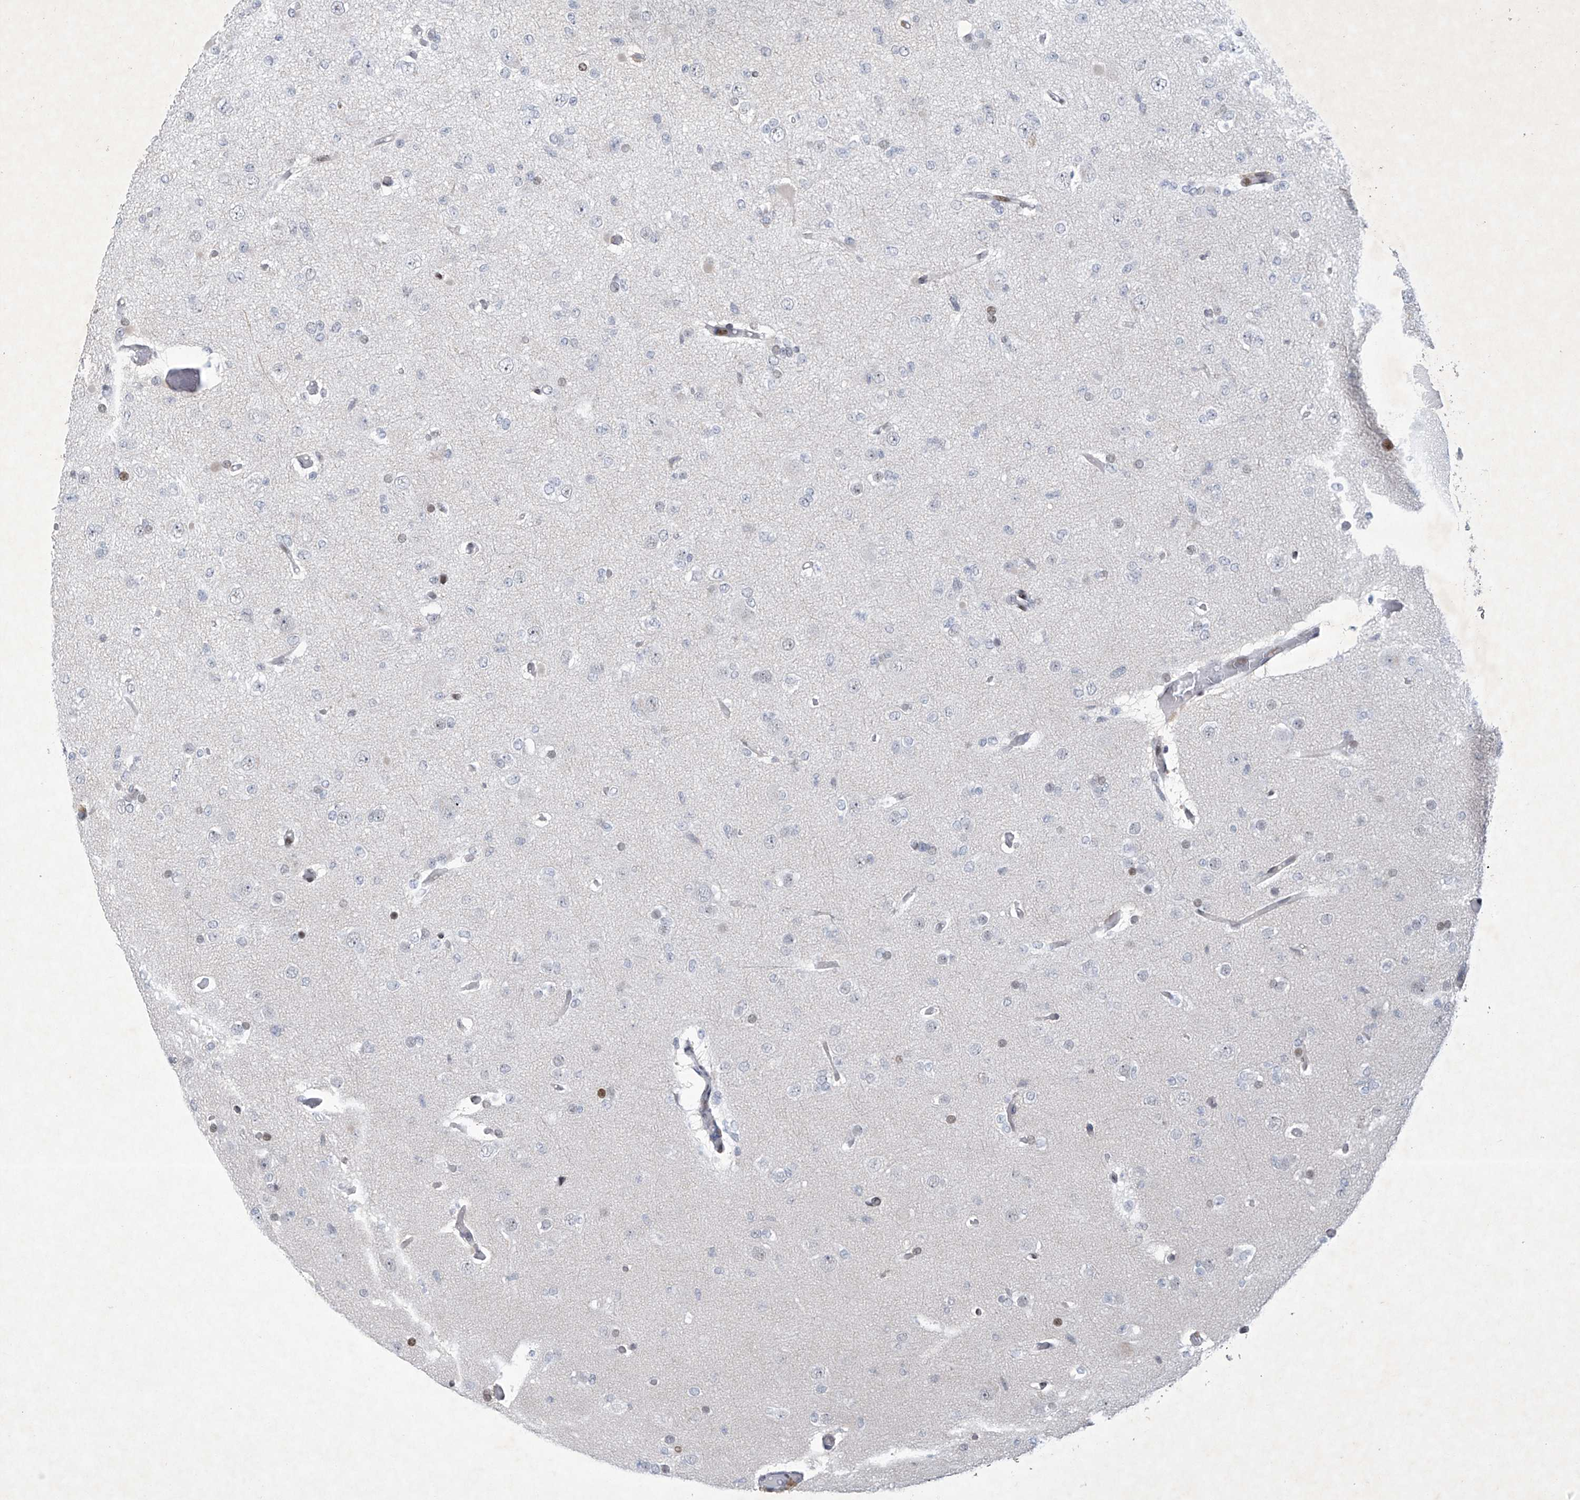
{"staining": {"intensity": "negative", "quantity": "none", "location": "none"}, "tissue": "glioma", "cell_type": "Tumor cells", "image_type": "cancer", "snomed": [{"axis": "morphology", "description": "Glioma, malignant, Low grade"}, {"axis": "topography", "description": "Brain"}], "caption": "The immunohistochemistry photomicrograph has no significant staining in tumor cells of malignant glioma (low-grade) tissue.", "gene": "RFX7", "patient": {"sex": "female", "age": 22}}